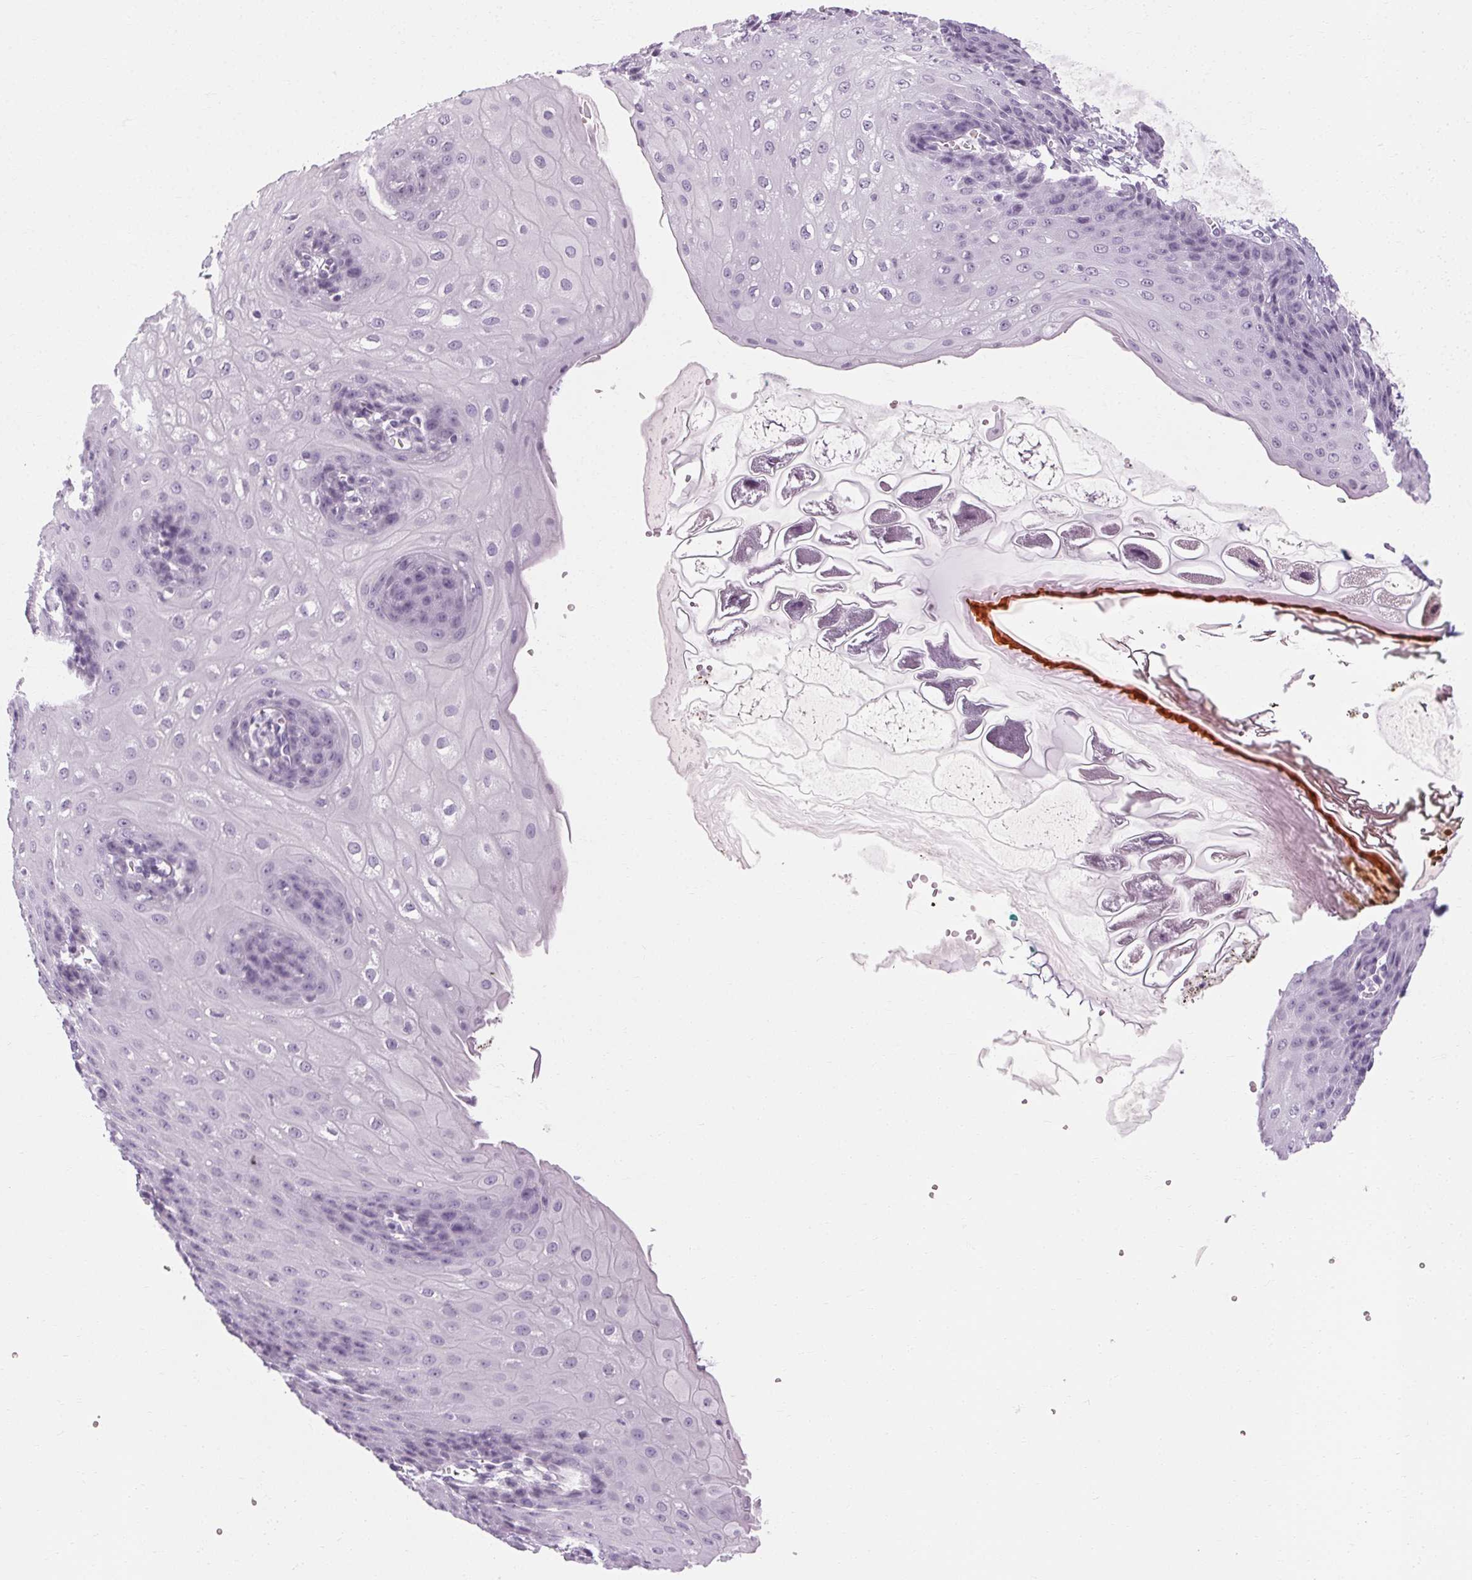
{"staining": {"intensity": "negative", "quantity": "none", "location": "none"}, "tissue": "esophagus", "cell_type": "Squamous epithelial cells", "image_type": "normal", "snomed": [{"axis": "morphology", "description": "Normal tissue, NOS"}, {"axis": "topography", "description": "Esophagus"}], "caption": "Benign esophagus was stained to show a protein in brown. There is no significant positivity in squamous epithelial cells. (Brightfield microscopy of DAB IHC at high magnification).", "gene": "POMC", "patient": {"sex": "male", "age": 71}}